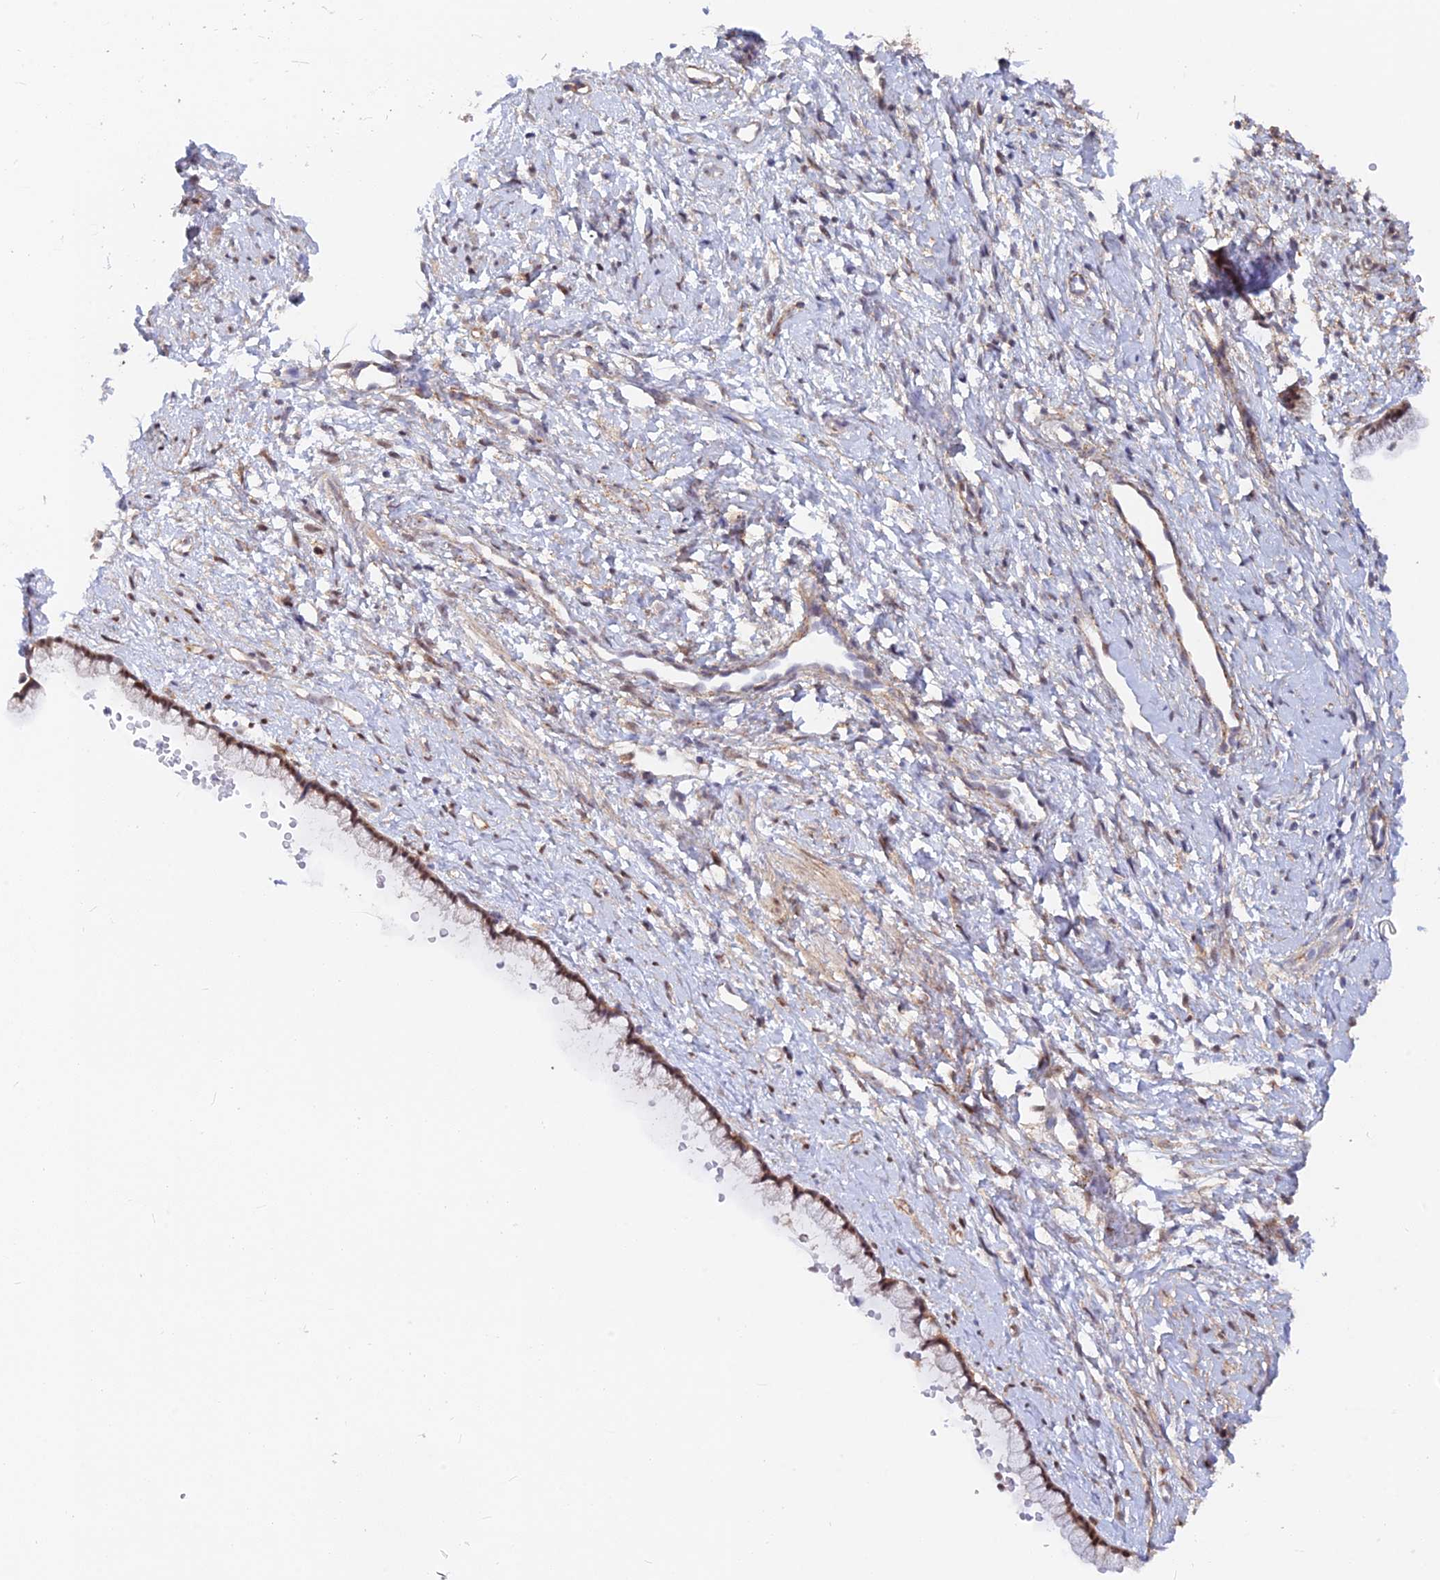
{"staining": {"intensity": "moderate", "quantity": "<25%", "location": "nuclear"}, "tissue": "cervix", "cell_type": "Glandular cells", "image_type": "normal", "snomed": [{"axis": "morphology", "description": "Normal tissue, NOS"}, {"axis": "topography", "description": "Cervix"}], "caption": "Protein expression analysis of normal cervix shows moderate nuclear positivity in about <25% of glandular cells.", "gene": "VSTM2L", "patient": {"sex": "female", "age": 57}}